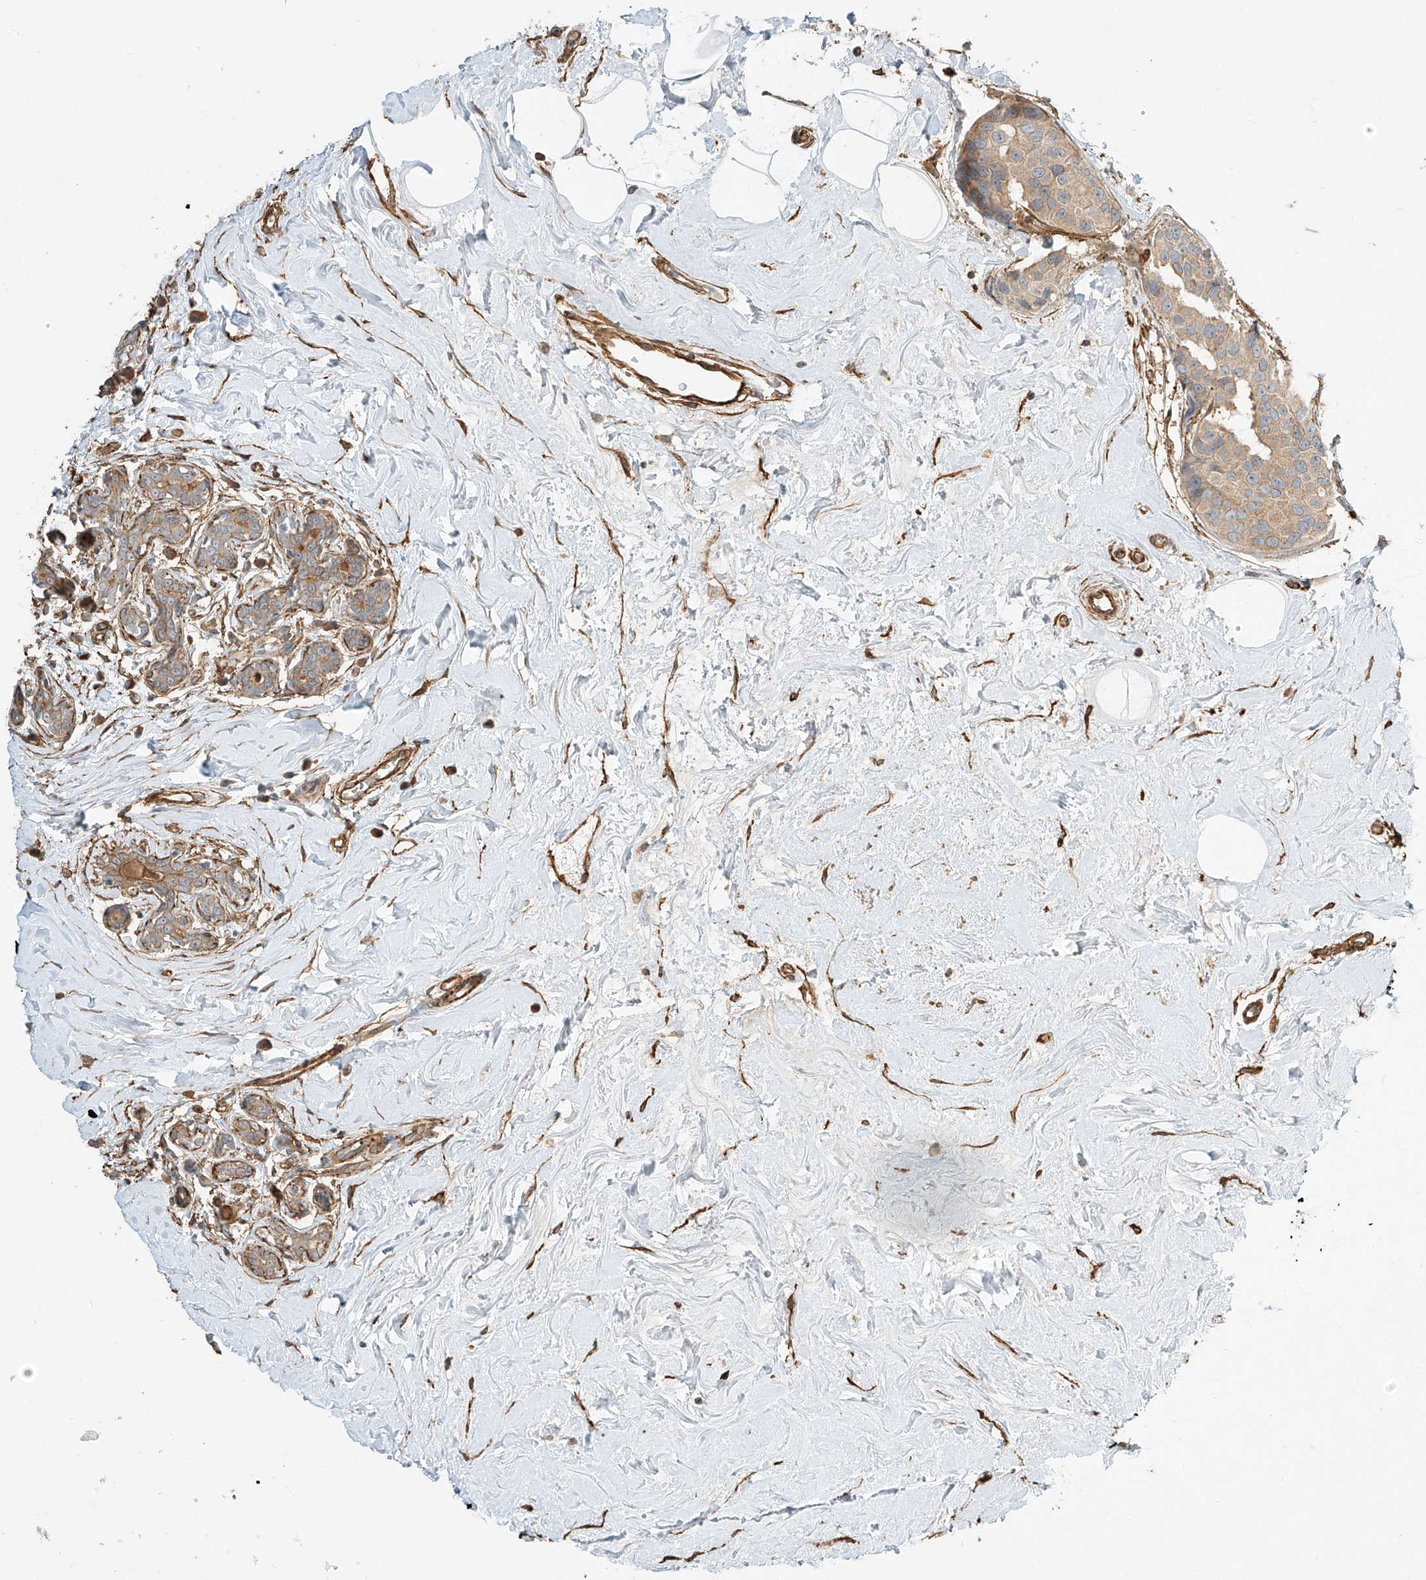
{"staining": {"intensity": "weak", "quantity": "25%-75%", "location": "cytoplasmic/membranous"}, "tissue": "breast cancer", "cell_type": "Tumor cells", "image_type": "cancer", "snomed": [{"axis": "morphology", "description": "Normal tissue, NOS"}, {"axis": "morphology", "description": "Duct carcinoma"}, {"axis": "topography", "description": "Breast"}], "caption": "A photomicrograph of breast cancer (invasive ductal carcinoma) stained for a protein demonstrates weak cytoplasmic/membranous brown staining in tumor cells.", "gene": "CSMD3", "patient": {"sex": "female", "age": 39}}